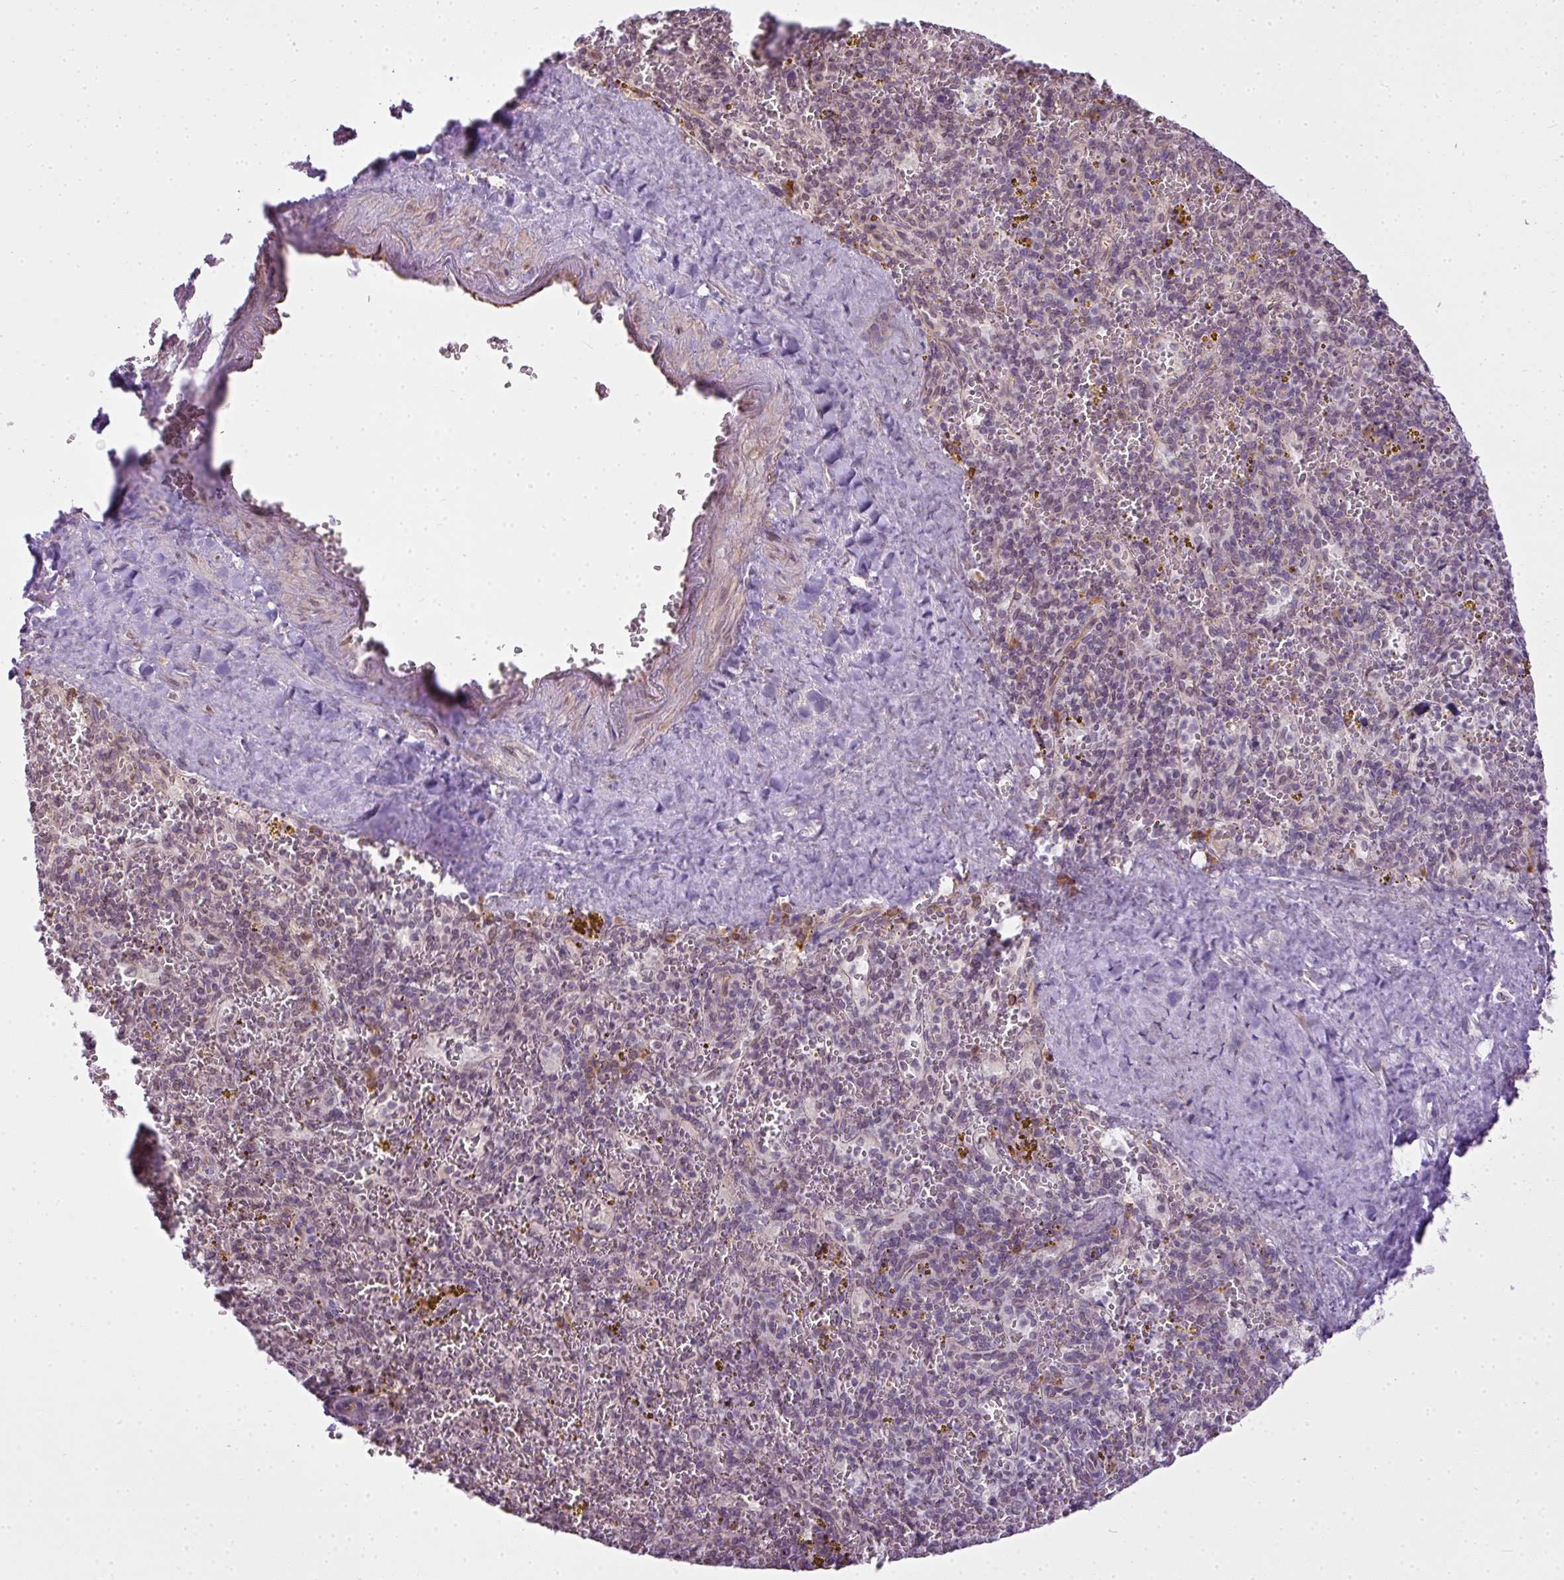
{"staining": {"intensity": "negative", "quantity": "none", "location": "none"}, "tissue": "spleen", "cell_type": "Cells in red pulp", "image_type": "normal", "snomed": [{"axis": "morphology", "description": "Normal tissue, NOS"}, {"axis": "topography", "description": "Spleen"}], "caption": "There is no significant staining in cells in red pulp of spleen. (DAB IHC, high magnification).", "gene": "COX18", "patient": {"sex": "male", "age": 57}}